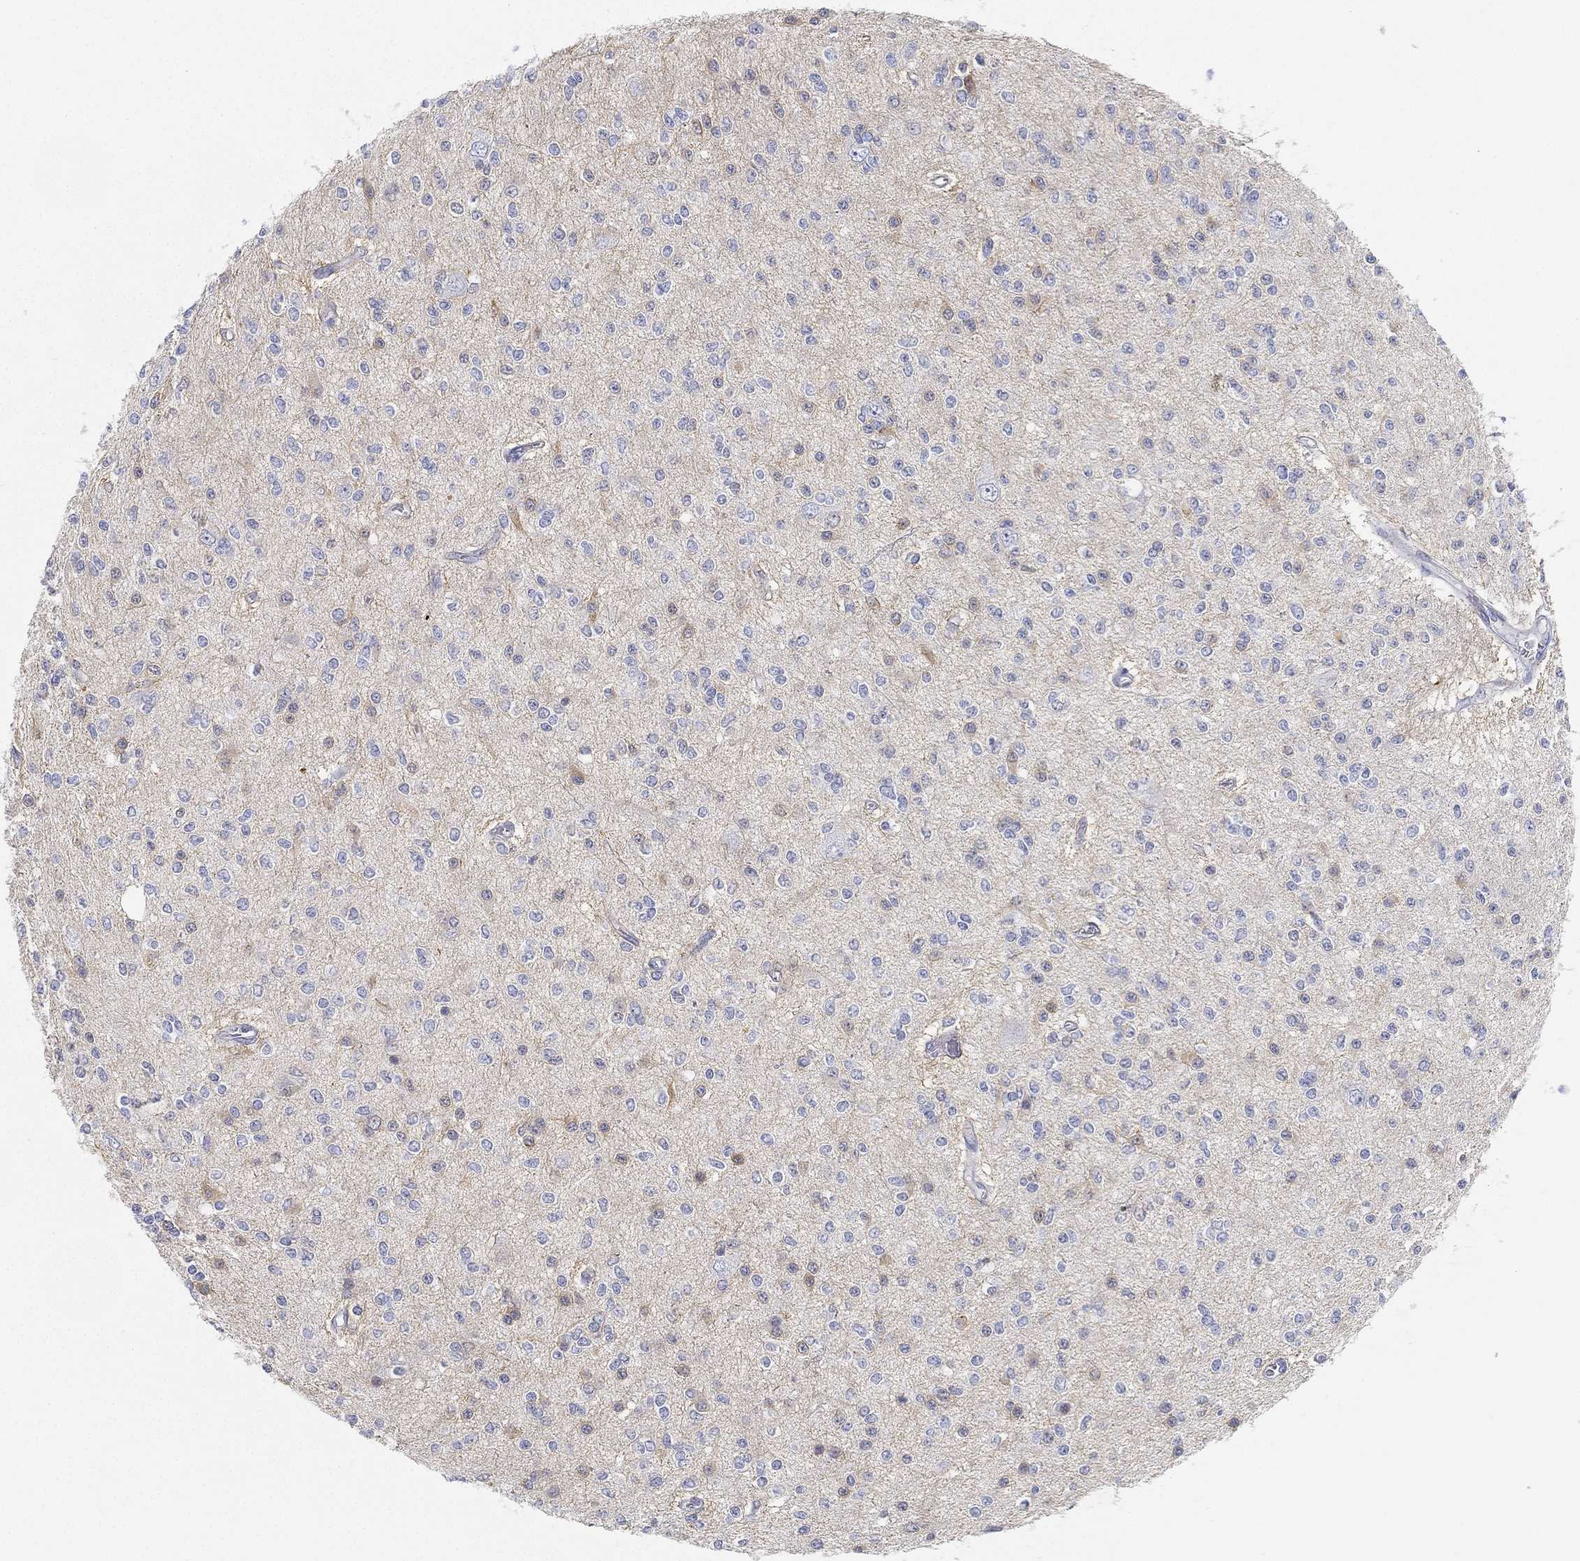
{"staining": {"intensity": "negative", "quantity": "none", "location": "none"}, "tissue": "glioma", "cell_type": "Tumor cells", "image_type": "cancer", "snomed": [{"axis": "morphology", "description": "Glioma, malignant, Low grade"}, {"axis": "topography", "description": "Brain"}], "caption": "Human malignant low-grade glioma stained for a protein using IHC demonstrates no expression in tumor cells.", "gene": "GPR61", "patient": {"sex": "male", "age": 67}}